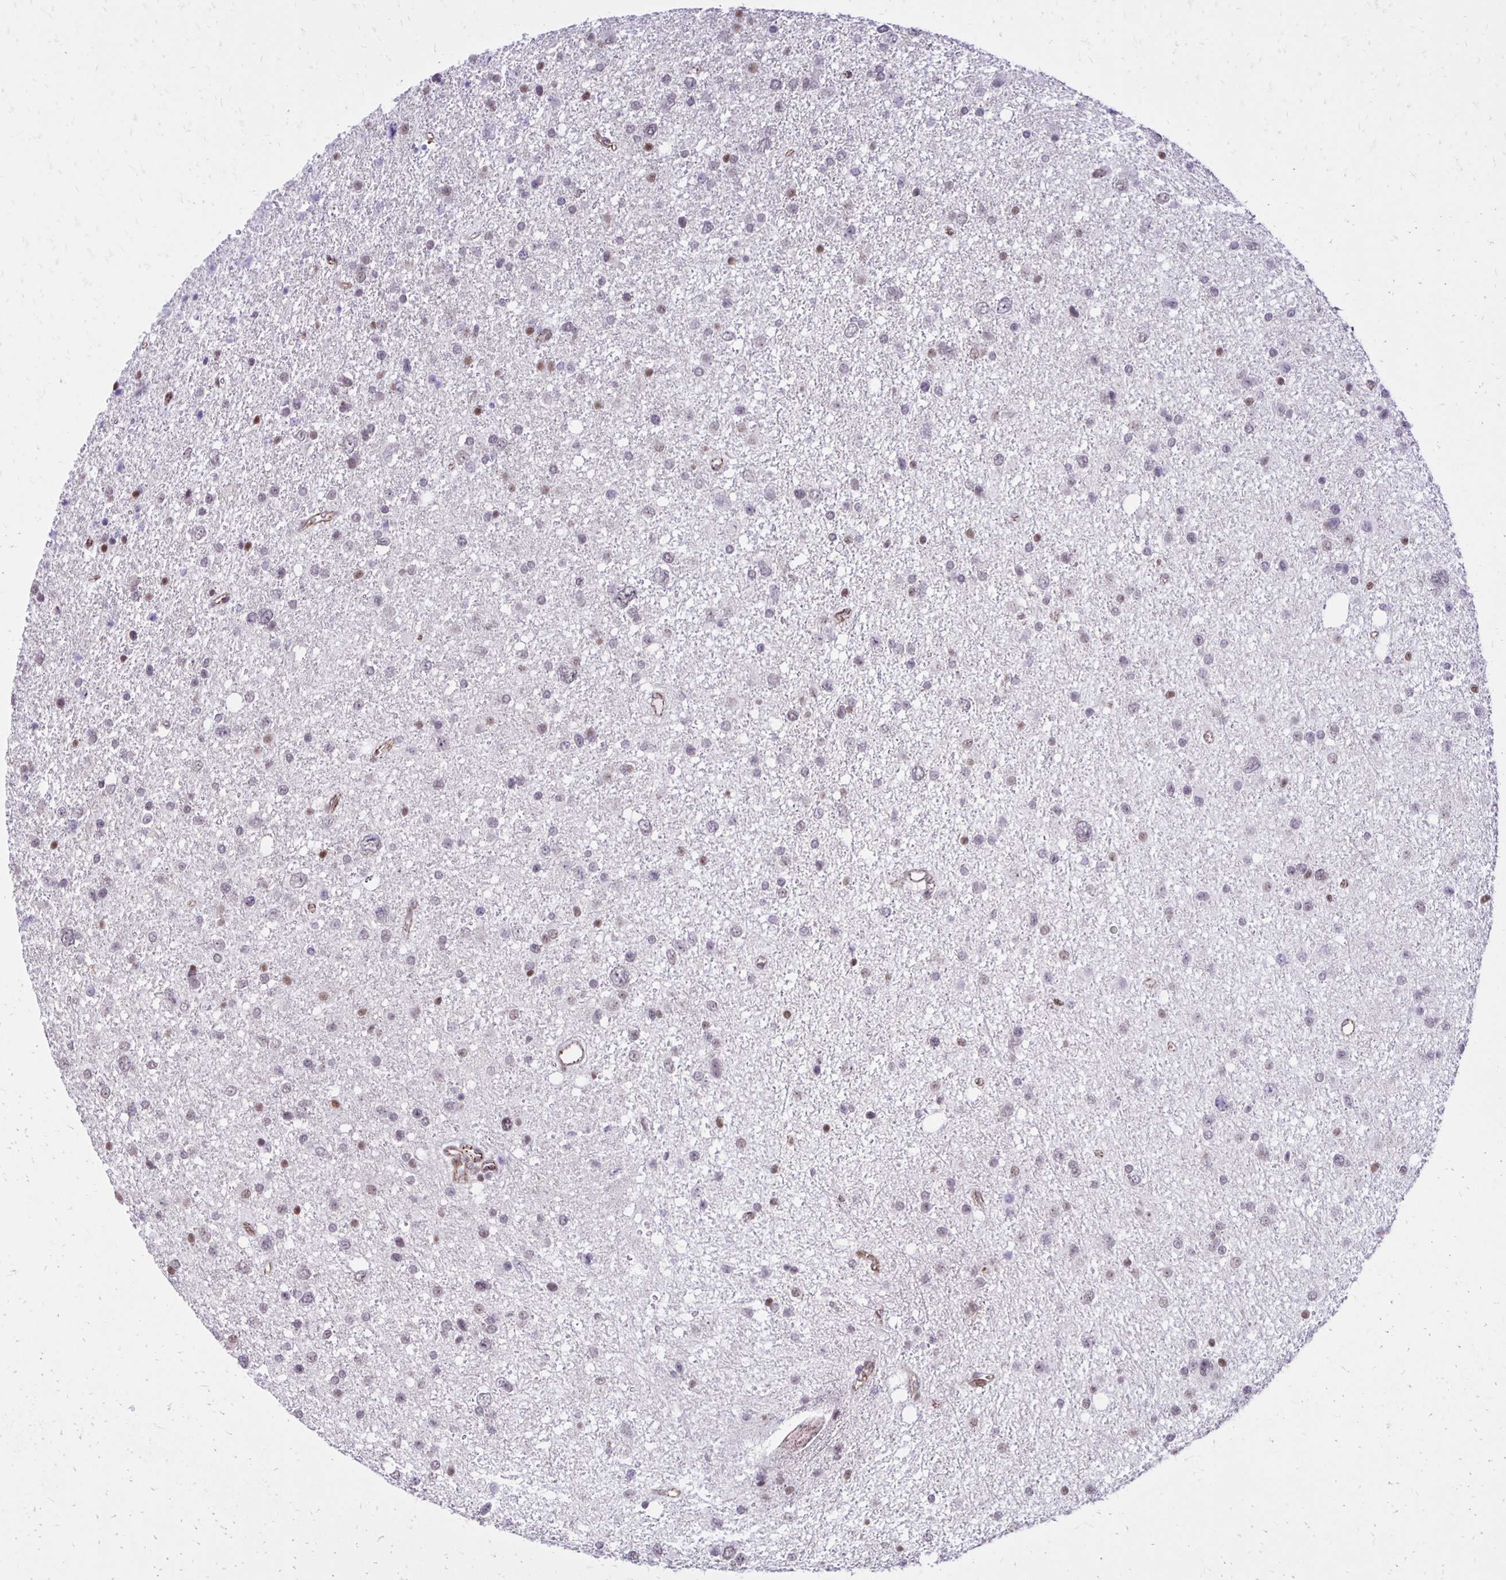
{"staining": {"intensity": "weak", "quantity": "25%-75%", "location": "nuclear"}, "tissue": "glioma", "cell_type": "Tumor cells", "image_type": "cancer", "snomed": [{"axis": "morphology", "description": "Glioma, malignant, Low grade"}, {"axis": "topography", "description": "Brain"}], "caption": "This is an image of IHC staining of malignant glioma (low-grade), which shows weak expression in the nuclear of tumor cells.", "gene": "DDB2", "patient": {"sex": "female", "age": 55}}